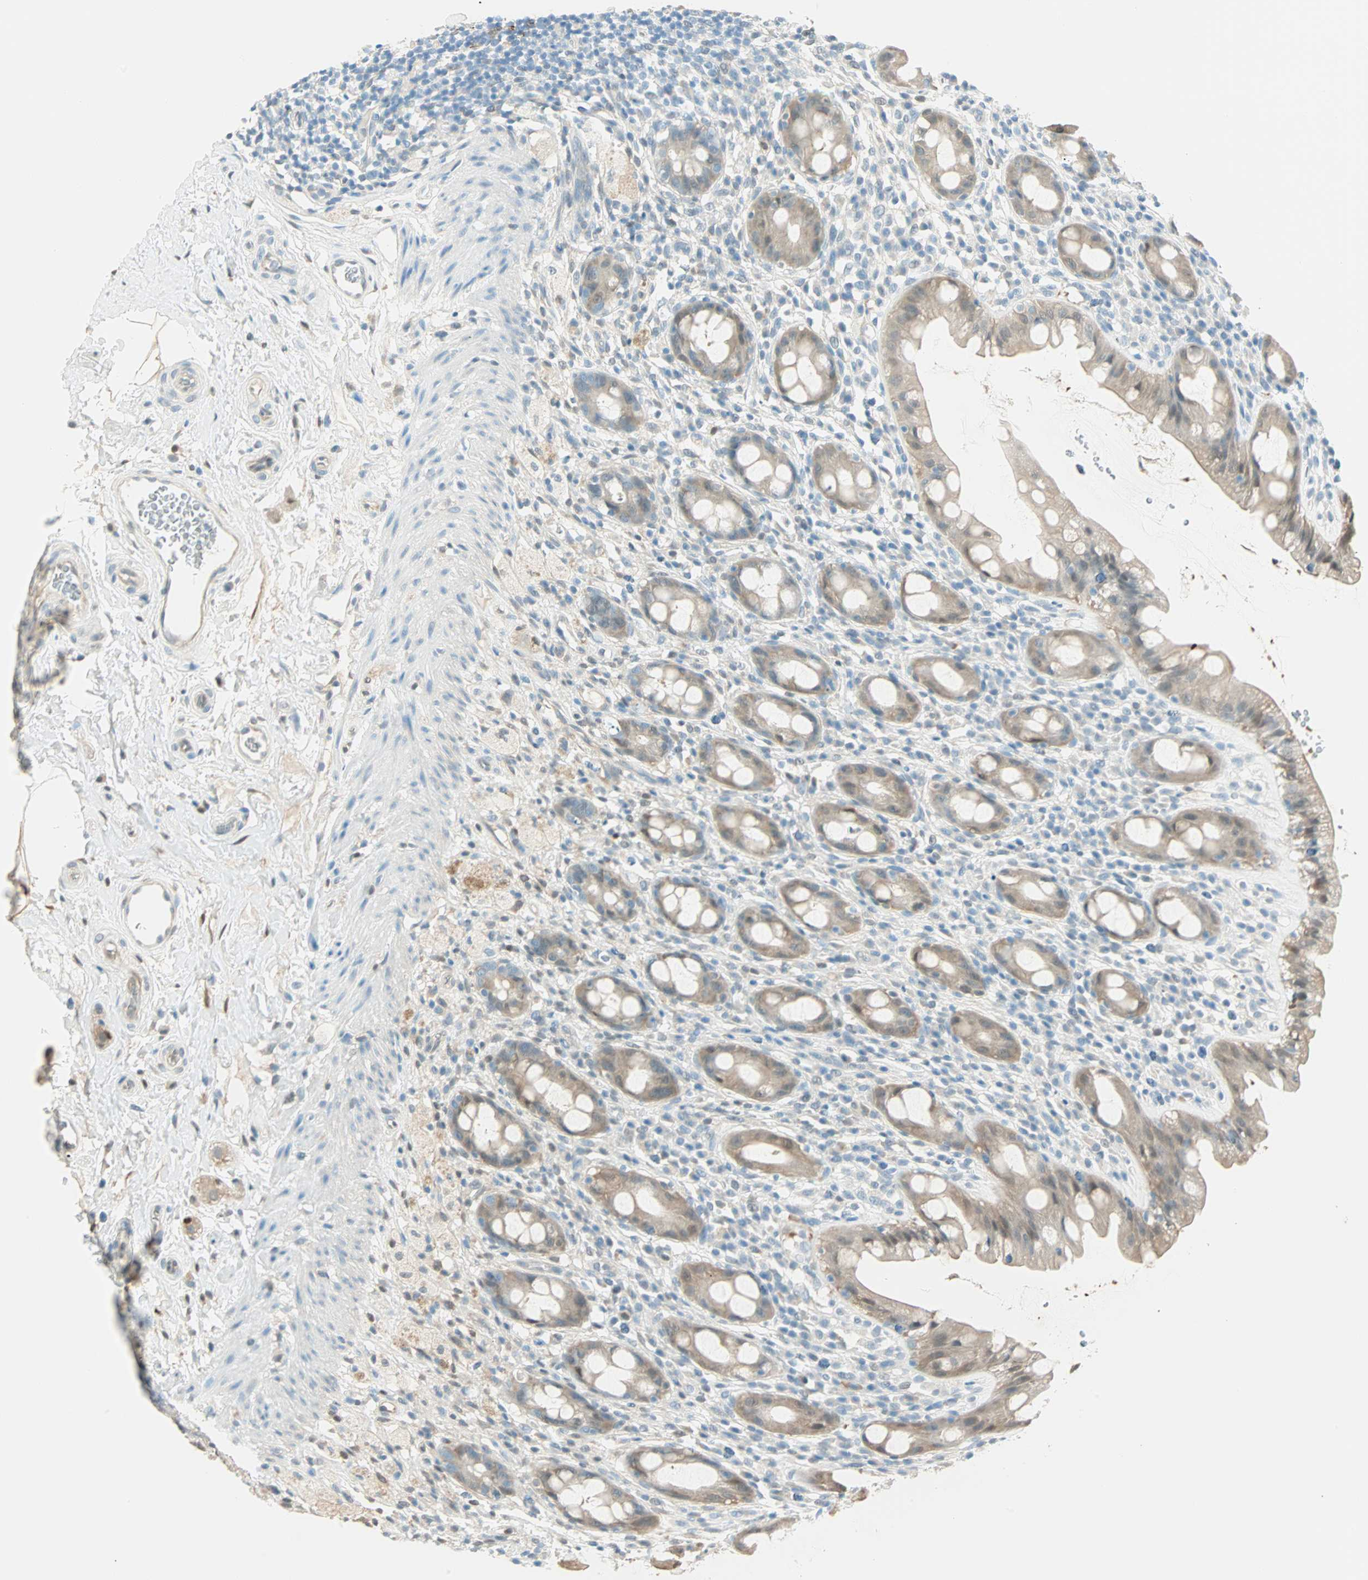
{"staining": {"intensity": "weak", "quantity": ">75%", "location": "cytoplasmic/membranous,nuclear"}, "tissue": "rectum", "cell_type": "Glandular cells", "image_type": "normal", "snomed": [{"axis": "morphology", "description": "Normal tissue, NOS"}, {"axis": "topography", "description": "Rectum"}], "caption": "A histopathology image showing weak cytoplasmic/membranous,nuclear expression in approximately >75% of glandular cells in normal rectum, as visualized by brown immunohistochemical staining.", "gene": "S100A1", "patient": {"sex": "male", "age": 44}}